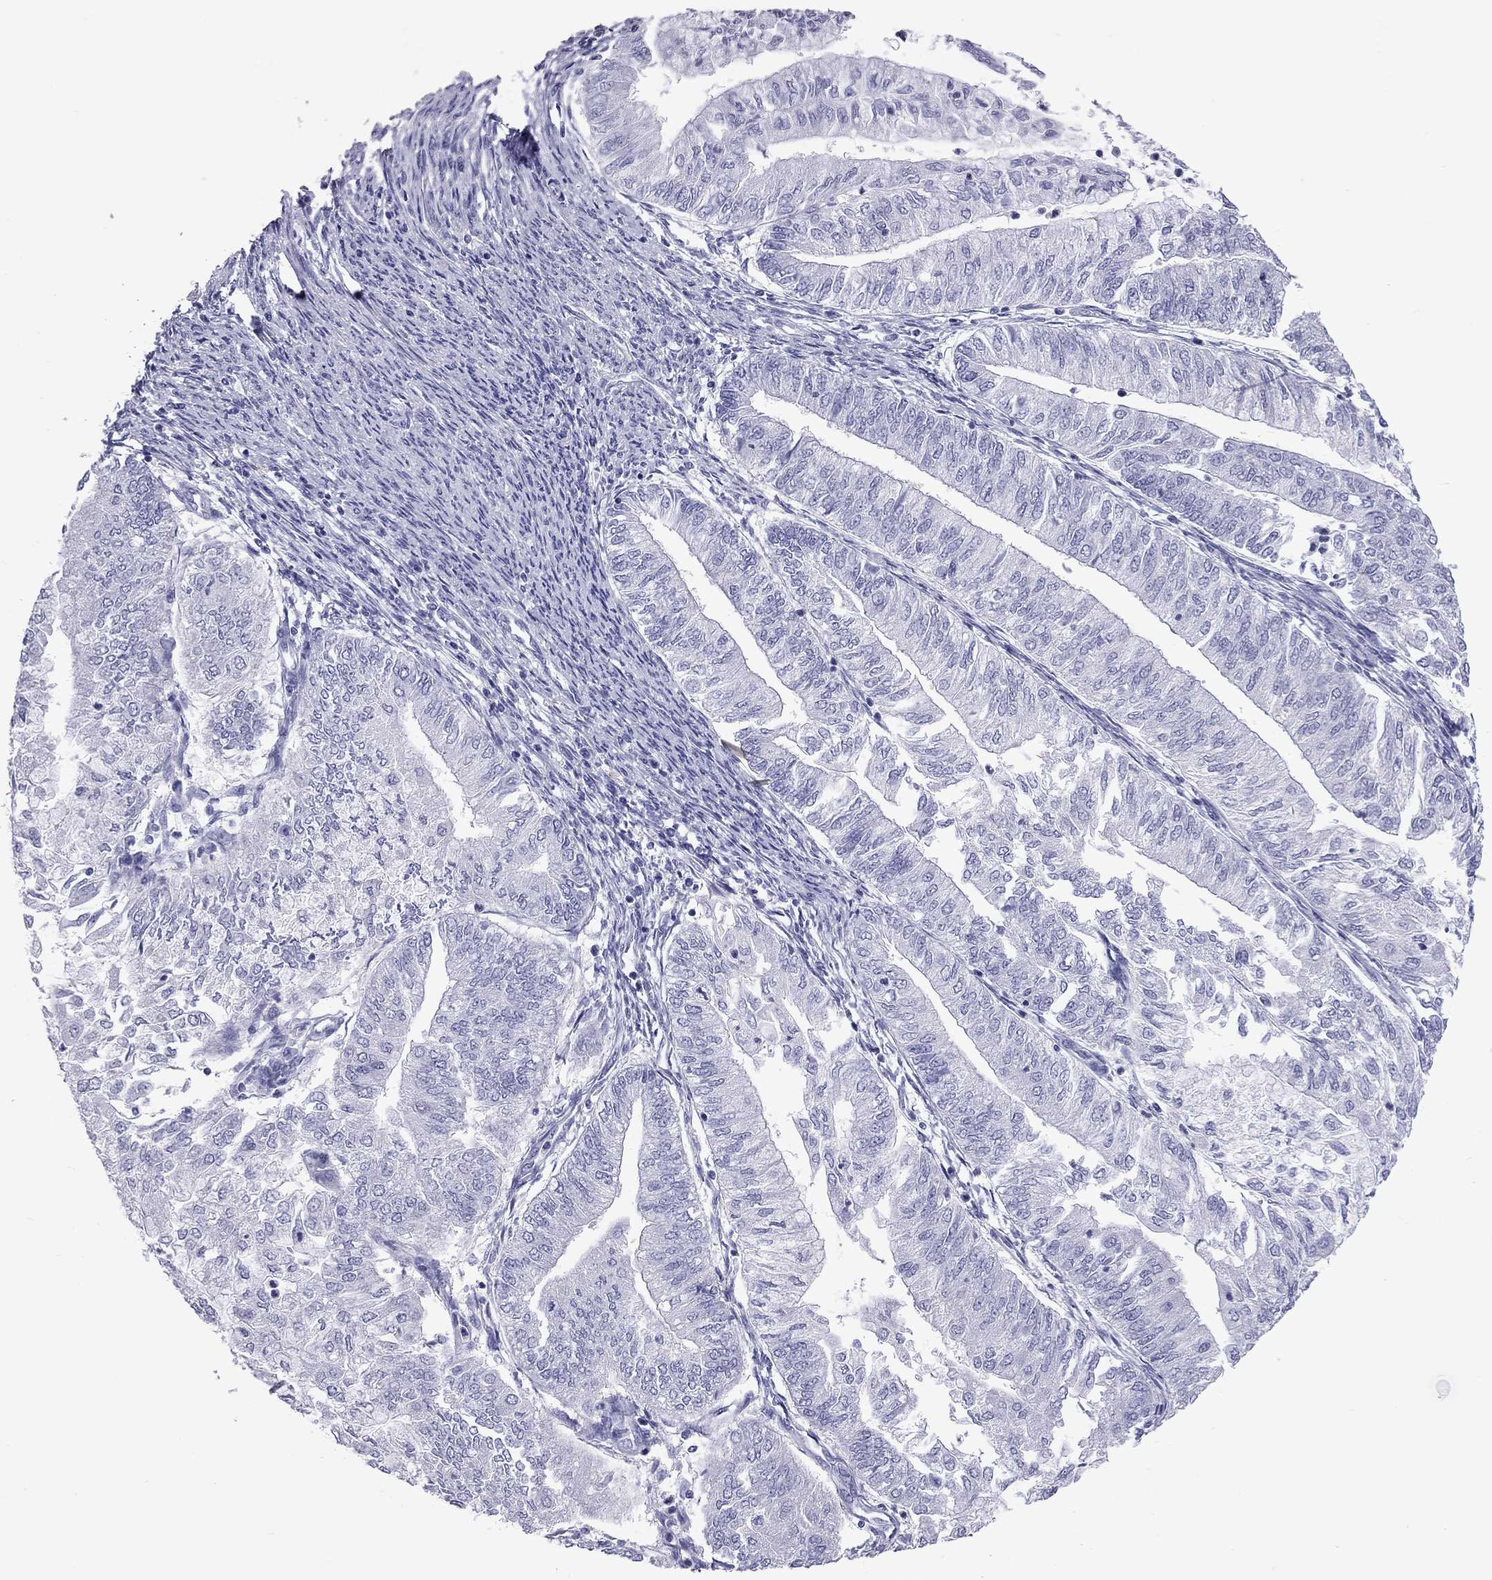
{"staining": {"intensity": "negative", "quantity": "none", "location": "none"}, "tissue": "endometrial cancer", "cell_type": "Tumor cells", "image_type": "cancer", "snomed": [{"axis": "morphology", "description": "Adenocarcinoma, NOS"}, {"axis": "topography", "description": "Endometrium"}], "caption": "Image shows no protein expression in tumor cells of endometrial cancer (adenocarcinoma) tissue. The staining was performed using DAB to visualize the protein expression in brown, while the nuclei were stained in blue with hematoxylin (Magnification: 20x).", "gene": "FSCN3", "patient": {"sex": "female", "age": 59}}